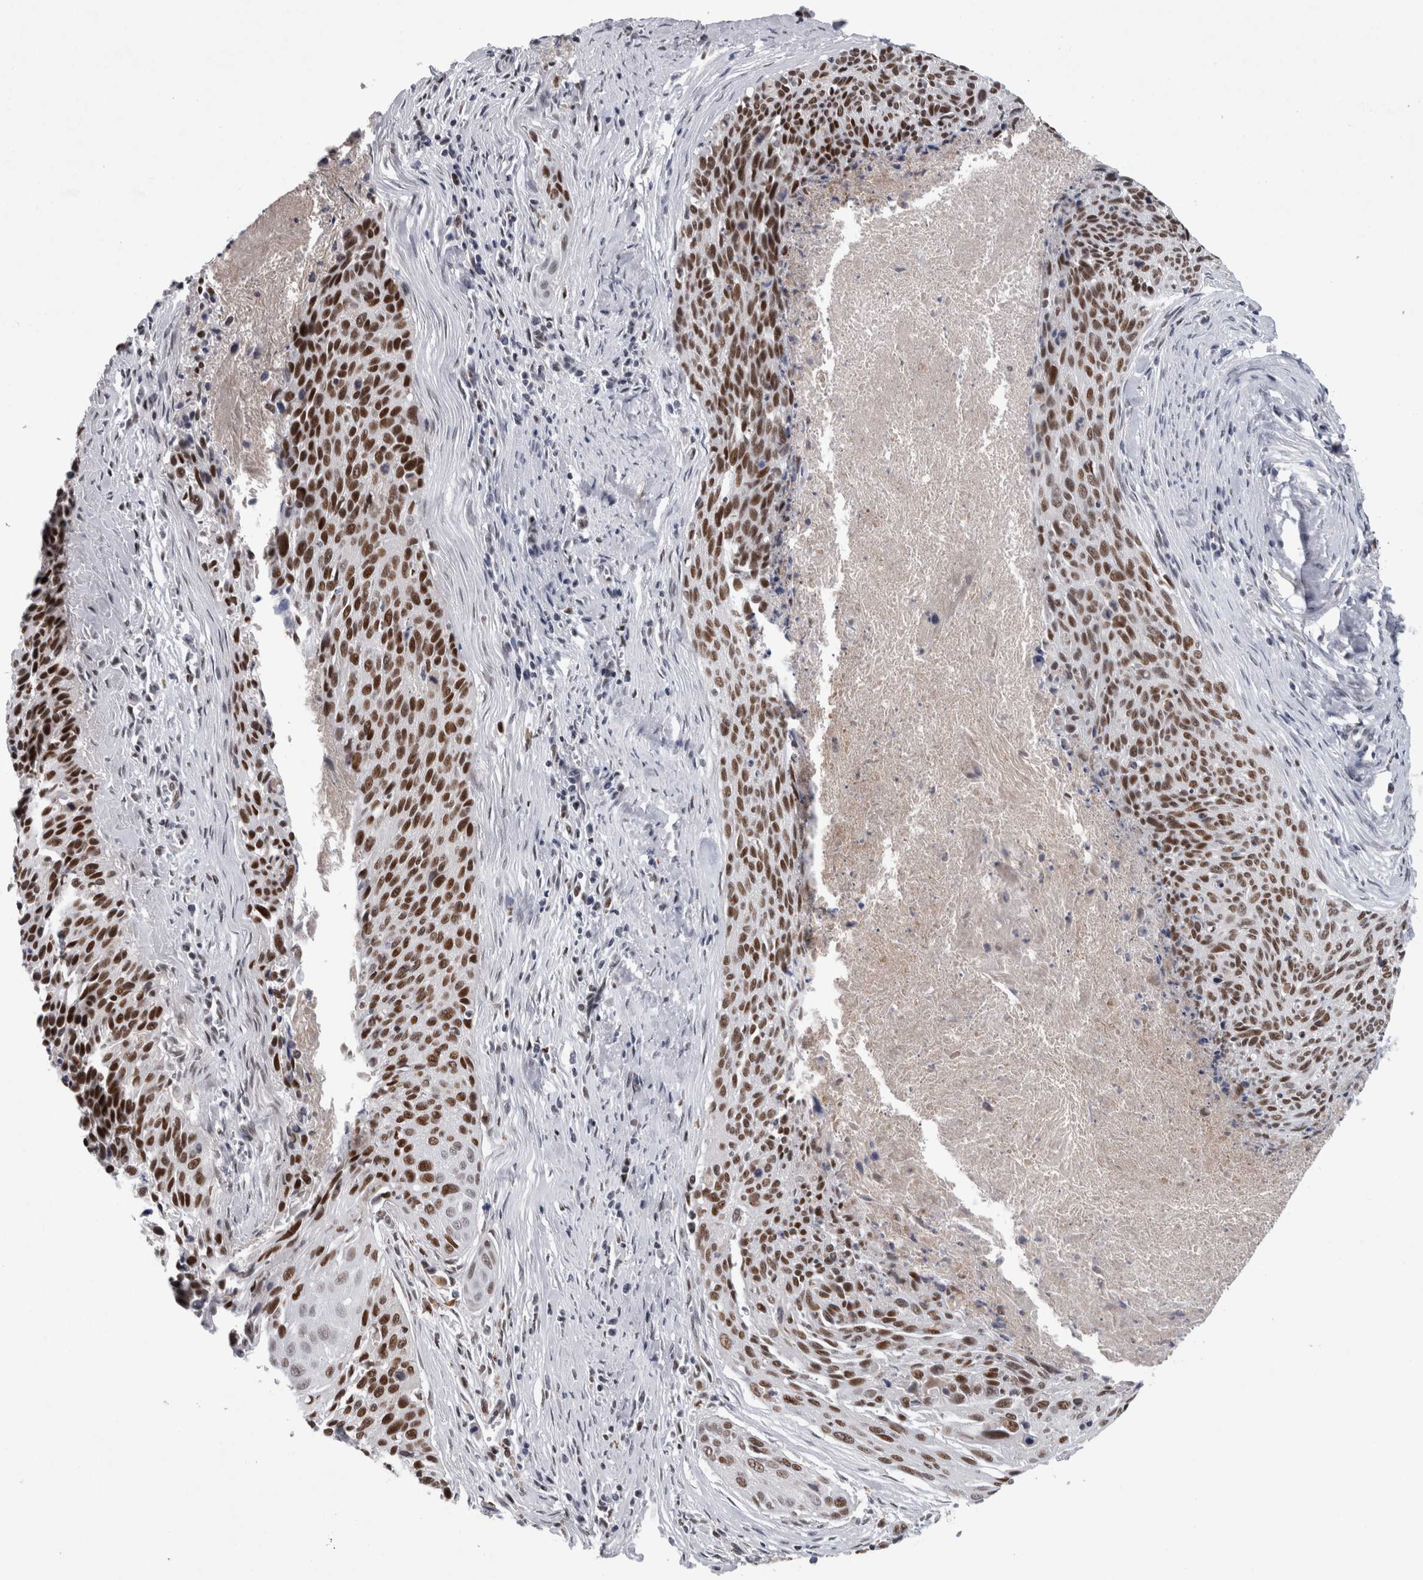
{"staining": {"intensity": "strong", "quantity": ">75%", "location": "nuclear"}, "tissue": "cervical cancer", "cell_type": "Tumor cells", "image_type": "cancer", "snomed": [{"axis": "morphology", "description": "Squamous cell carcinoma, NOS"}, {"axis": "topography", "description": "Cervix"}], "caption": "A brown stain shows strong nuclear staining of a protein in human squamous cell carcinoma (cervical) tumor cells.", "gene": "POLD2", "patient": {"sex": "female", "age": 55}}